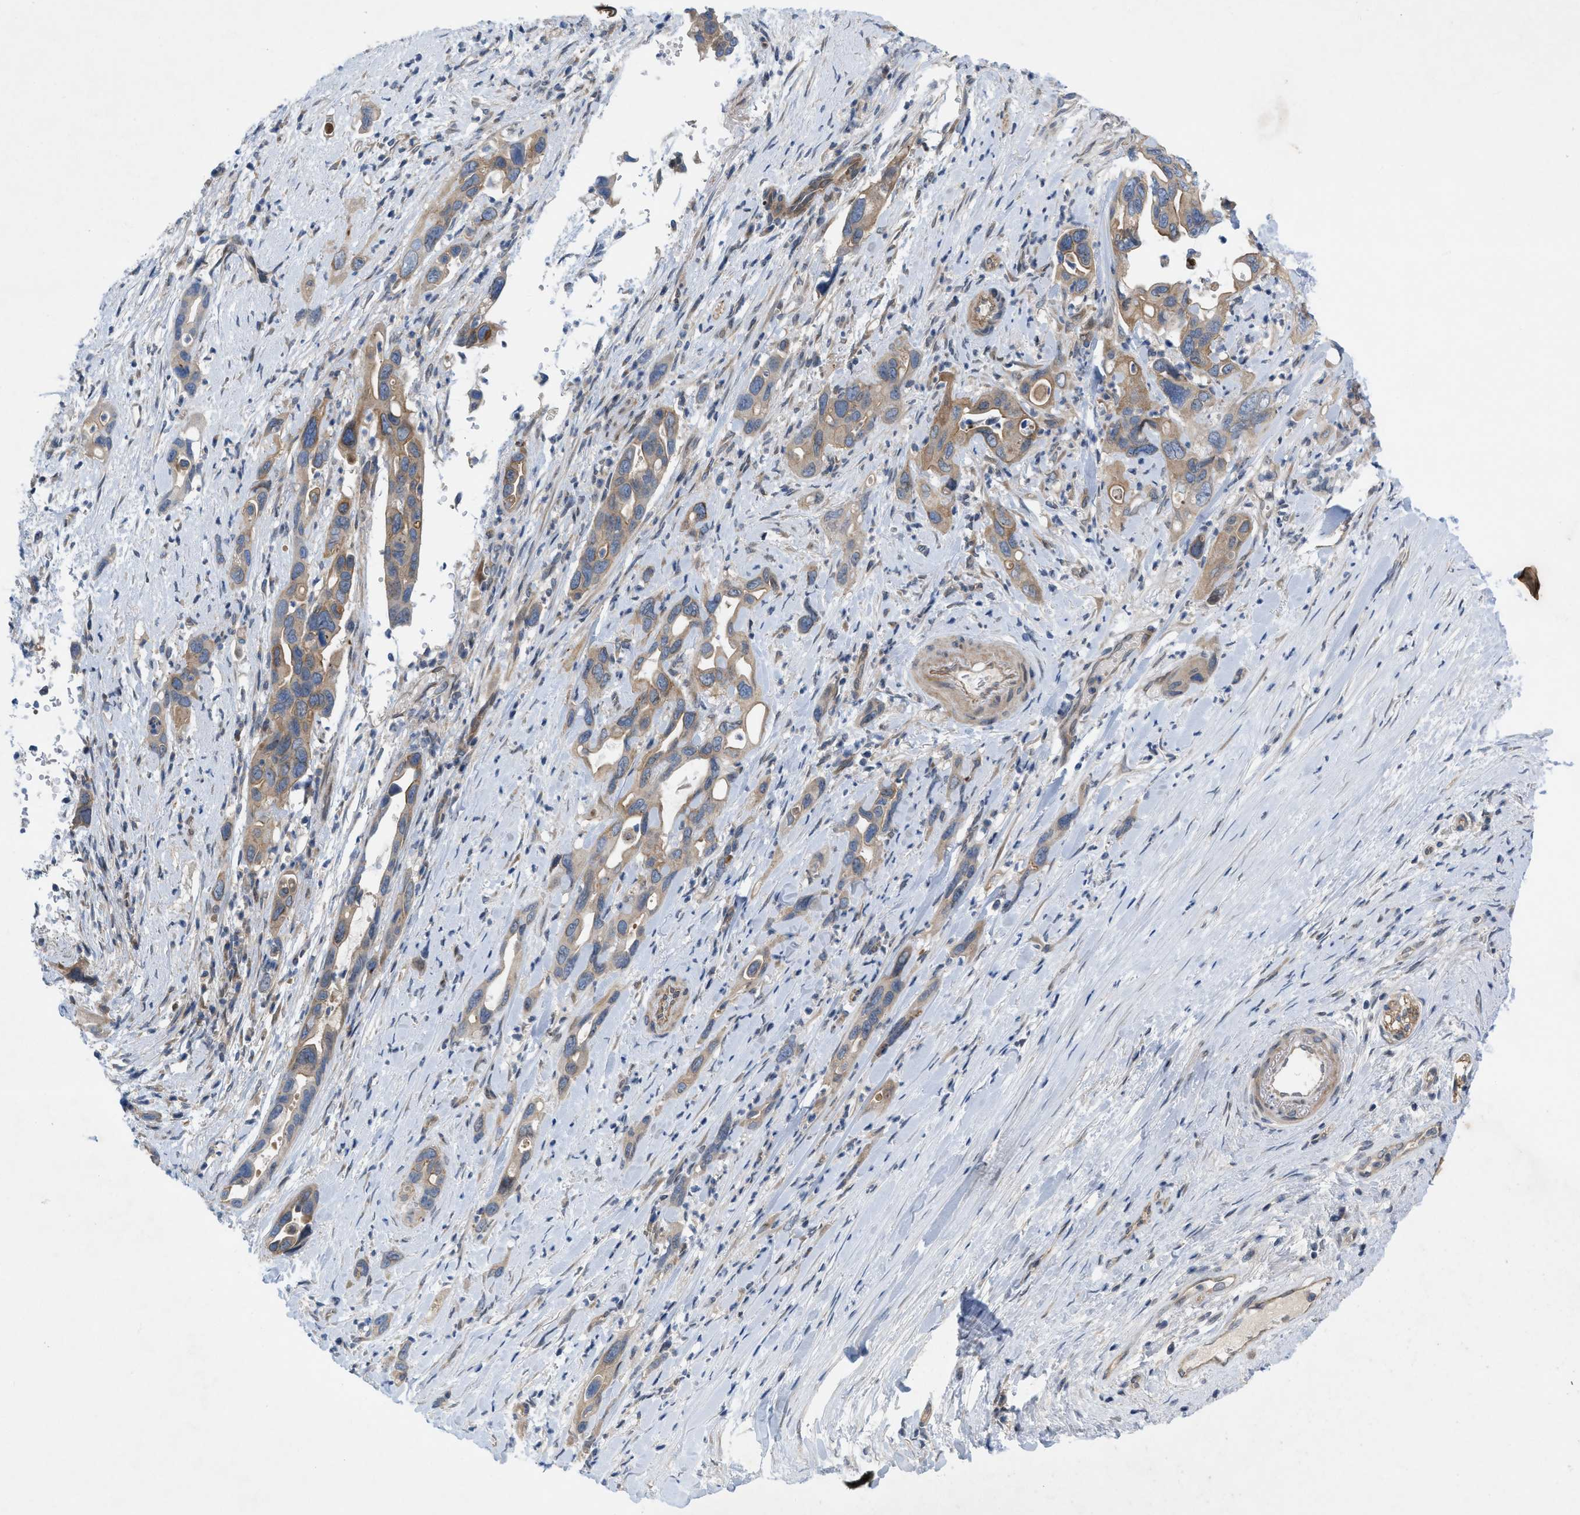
{"staining": {"intensity": "moderate", "quantity": ">75%", "location": "cytoplasmic/membranous"}, "tissue": "pancreatic cancer", "cell_type": "Tumor cells", "image_type": "cancer", "snomed": [{"axis": "morphology", "description": "Adenocarcinoma, NOS"}, {"axis": "topography", "description": "Pancreas"}], "caption": "Brown immunohistochemical staining in human pancreatic adenocarcinoma reveals moderate cytoplasmic/membranous expression in about >75% of tumor cells. Immunohistochemistry (ihc) stains the protein of interest in brown and the nuclei are stained blue.", "gene": "NDEL1", "patient": {"sex": "female", "age": 70}}